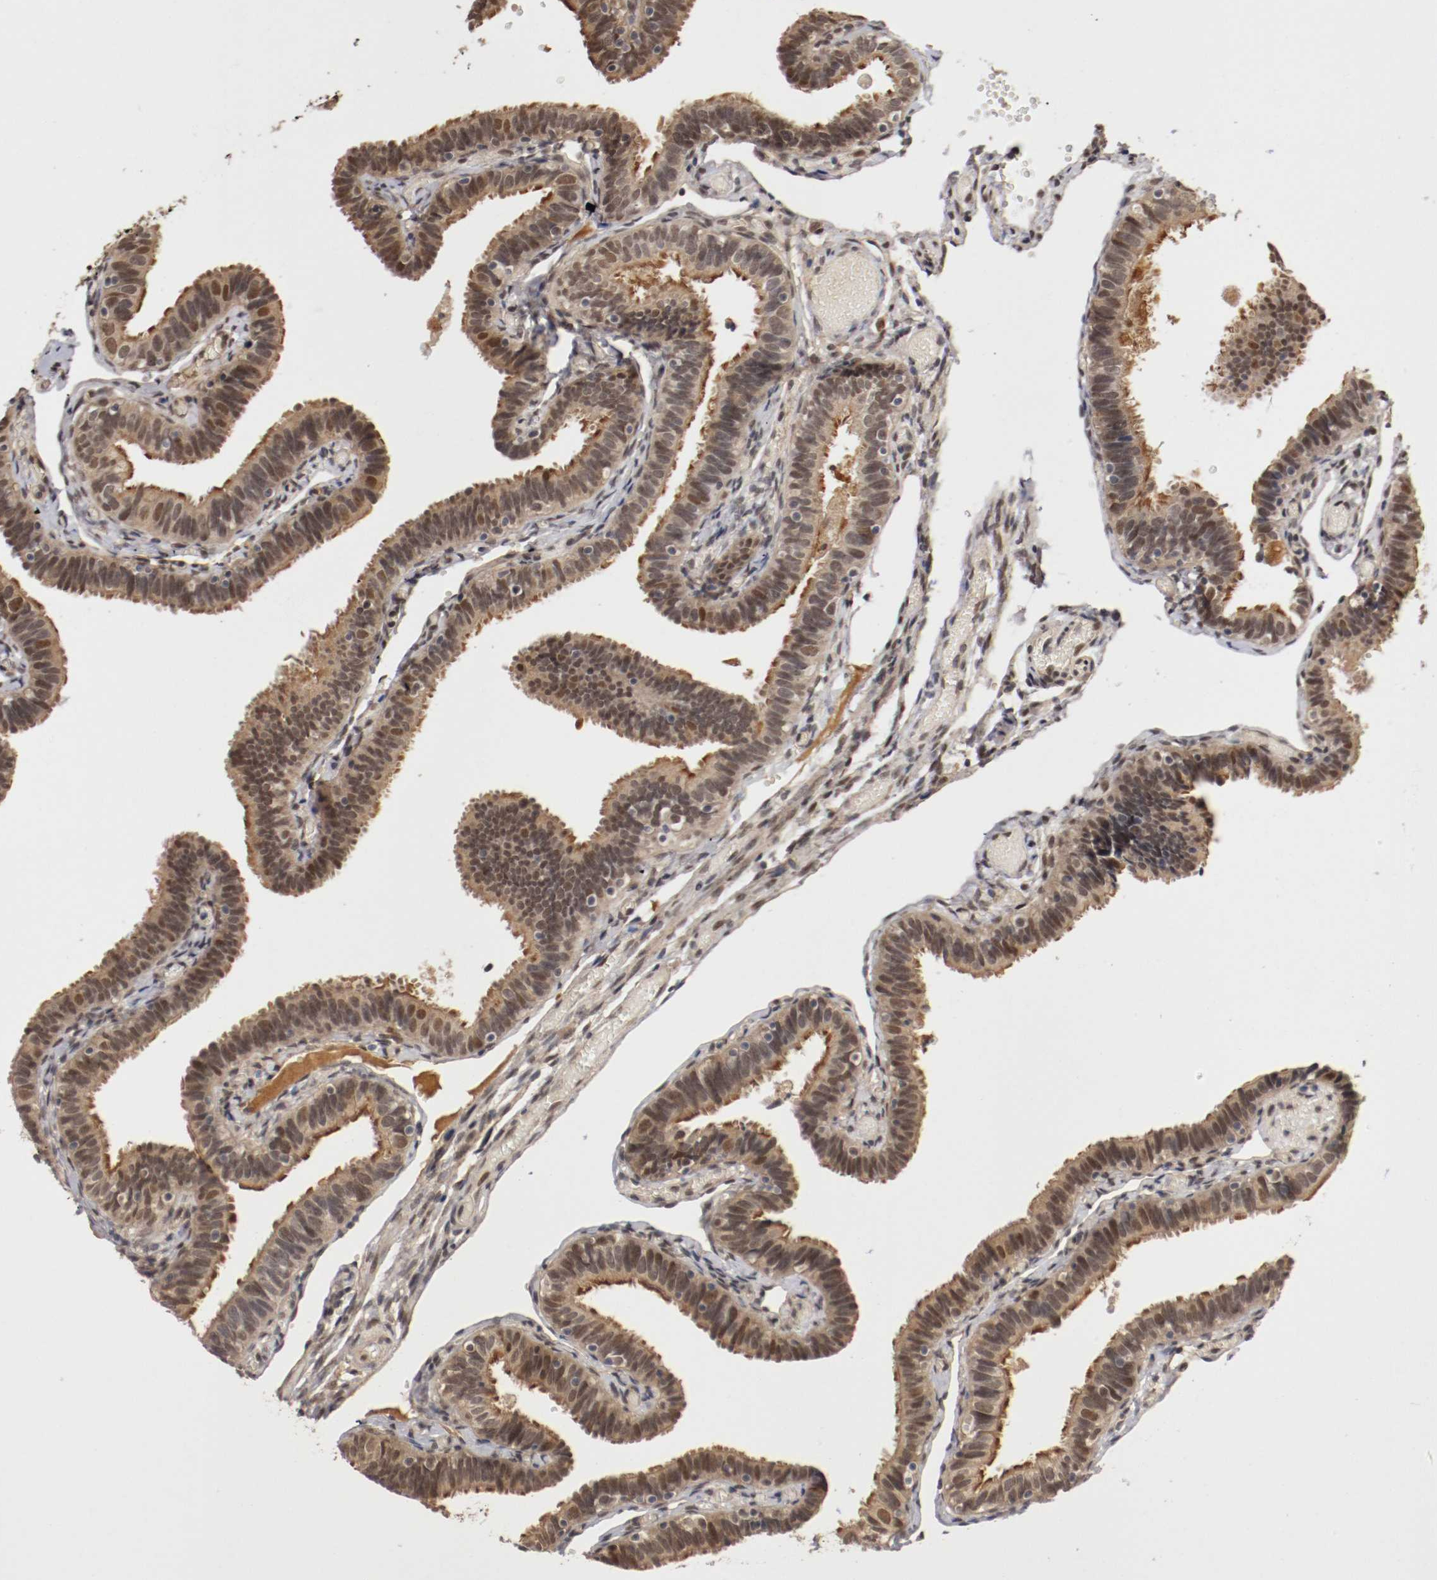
{"staining": {"intensity": "moderate", "quantity": ">75%", "location": "cytoplasmic/membranous,nuclear"}, "tissue": "fallopian tube", "cell_type": "Glandular cells", "image_type": "normal", "snomed": [{"axis": "morphology", "description": "Normal tissue, NOS"}, {"axis": "topography", "description": "Fallopian tube"}], "caption": "Fallopian tube stained for a protein (brown) reveals moderate cytoplasmic/membranous,nuclear positive staining in about >75% of glandular cells.", "gene": "DNMT3B", "patient": {"sex": "female", "age": 46}}